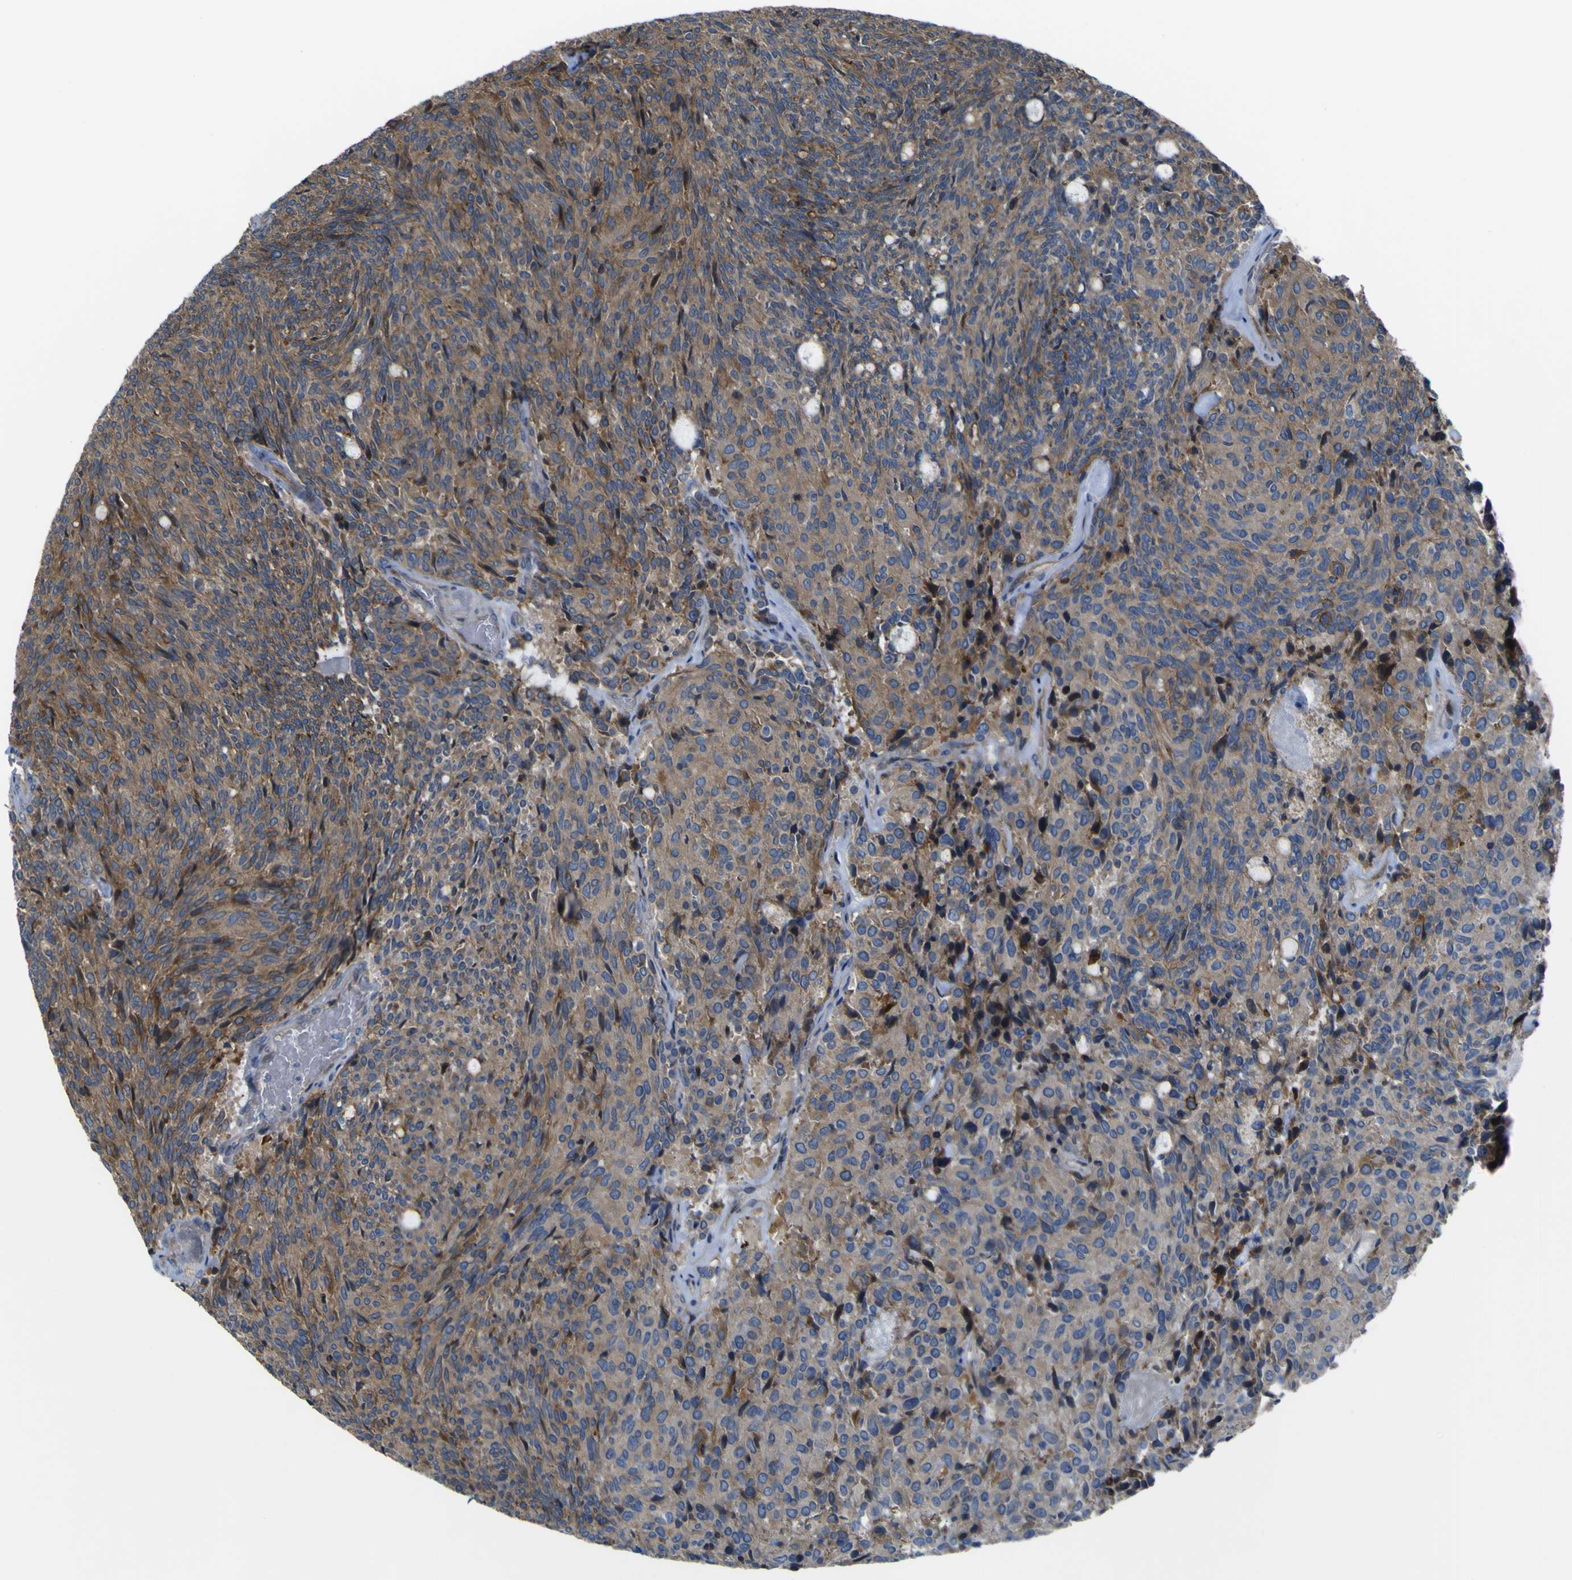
{"staining": {"intensity": "moderate", "quantity": ">75%", "location": "cytoplasmic/membranous"}, "tissue": "carcinoid", "cell_type": "Tumor cells", "image_type": "cancer", "snomed": [{"axis": "morphology", "description": "Carcinoid, malignant, NOS"}, {"axis": "topography", "description": "Pancreas"}], "caption": "Tumor cells demonstrate medium levels of moderate cytoplasmic/membranous expression in about >75% of cells in human carcinoid (malignant).", "gene": "FBXO30", "patient": {"sex": "female", "age": 54}}